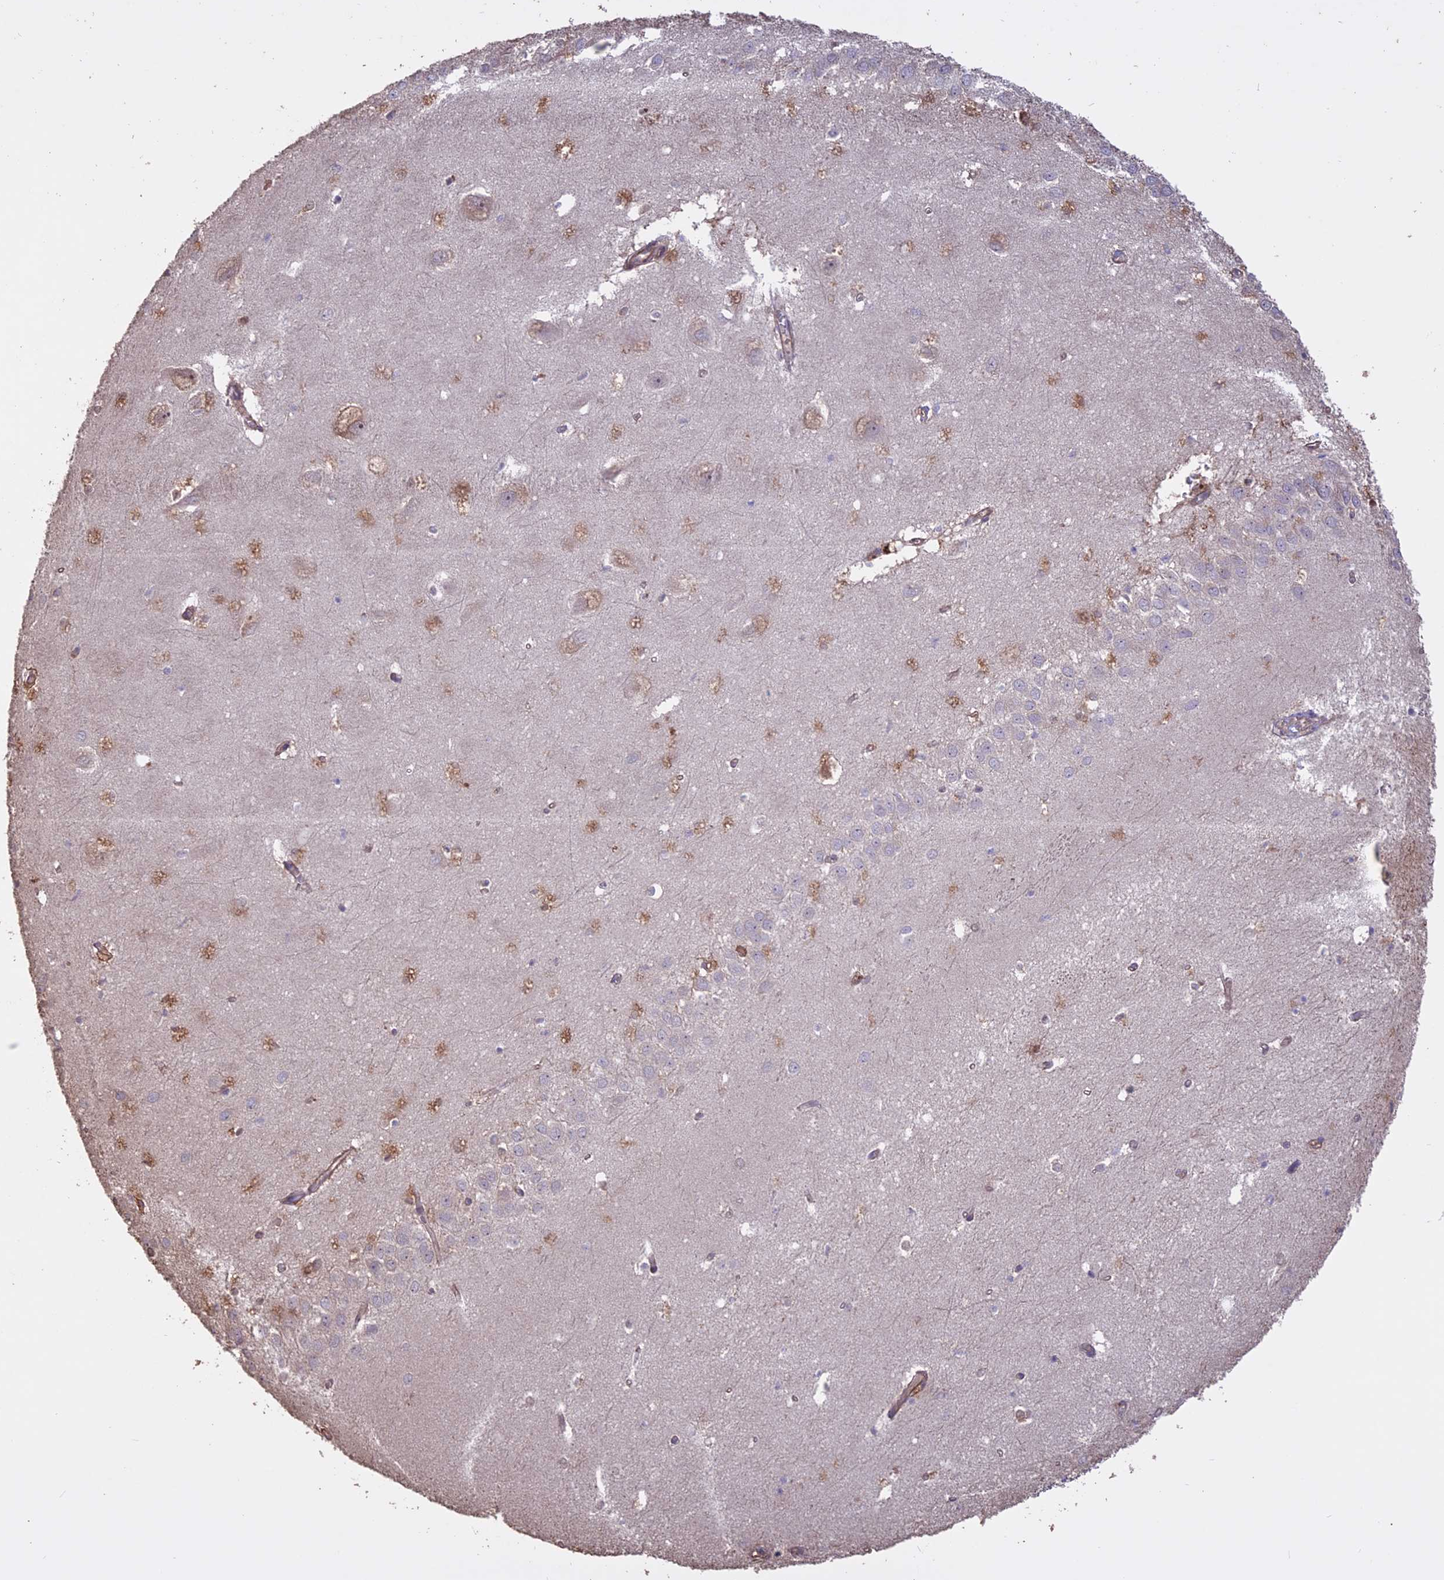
{"staining": {"intensity": "negative", "quantity": "none", "location": "none"}, "tissue": "hippocampus", "cell_type": "Glial cells", "image_type": "normal", "snomed": [{"axis": "morphology", "description": "Normal tissue, NOS"}, {"axis": "topography", "description": "Hippocampus"}], "caption": "Immunohistochemical staining of benign hippocampus reveals no significant staining in glial cells.", "gene": "CCDC148", "patient": {"sex": "female", "age": 64}}